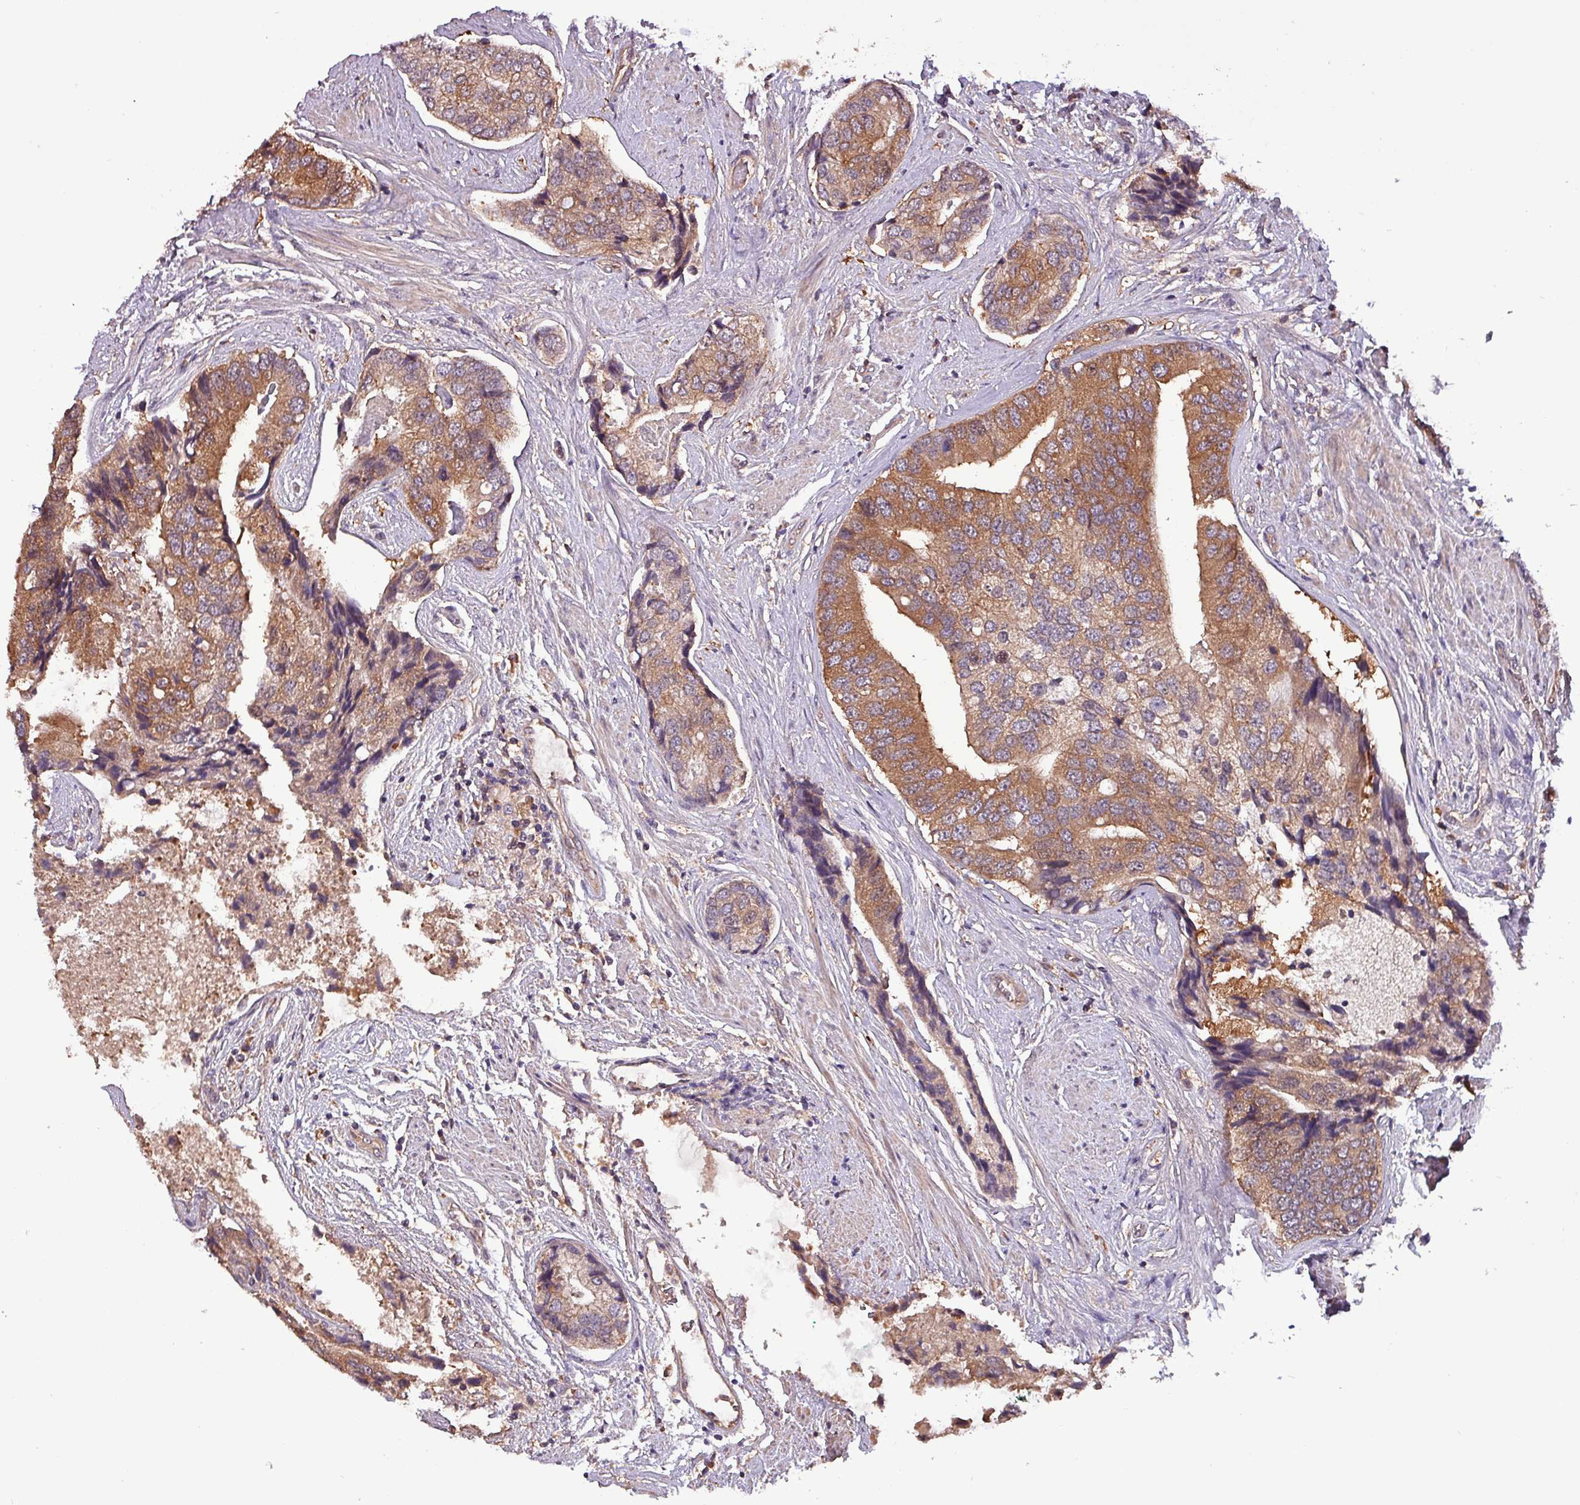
{"staining": {"intensity": "moderate", "quantity": ">75%", "location": "cytoplasmic/membranous"}, "tissue": "prostate cancer", "cell_type": "Tumor cells", "image_type": "cancer", "snomed": [{"axis": "morphology", "description": "Adenocarcinoma, High grade"}, {"axis": "topography", "description": "Prostate"}], "caption": "High-power microscopy captured an immunohistochemistry (IHC) photomicrograph of prostate high-grade adenocarcinoma, revealing moderate cytoplasmic/membranous staining in approximately >75% of tumor cells.", "gene": "PAFAH1B2", "patient": {"sex": "male", "age": 70}}